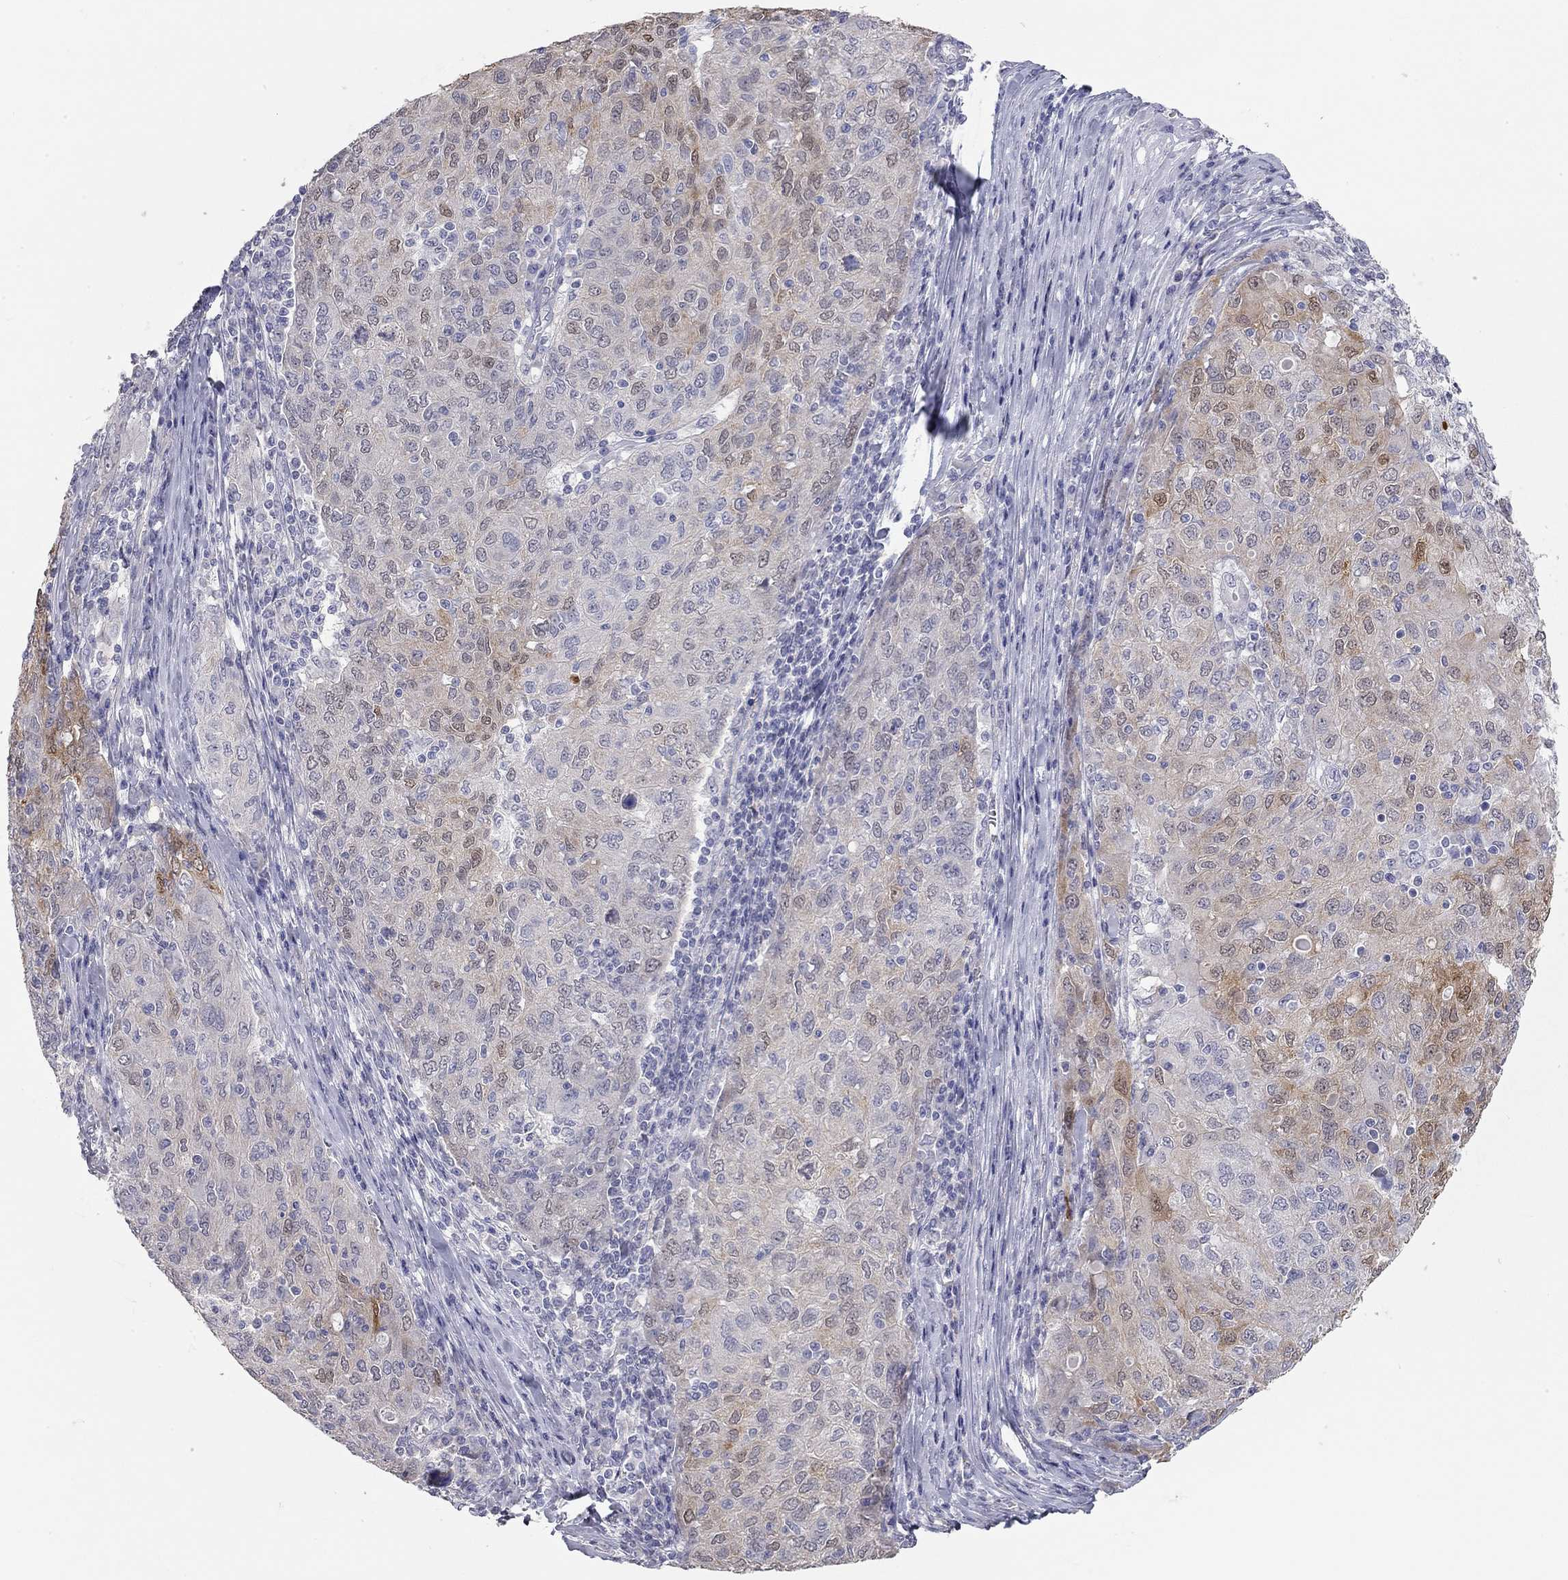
{"staining": {"intensity": "moderate", "quantity": "<25%", "location": "cytoplasmic/membranous"}, "tissue": "ovarian cancer", "cell_type": "Tumor cells", "image_type": "cancer", "snomed": [{"axis": "morphology", "description": "Carcinoma, endometroid"}, {"axis": "topography", "description": "Ovary"}], "caption": "Immunohistochemical staining of human ovarian cancer exhibits low levels of moderate cytoplasmic/membranous protein expression in about <25% of tumor cells.", "gene": "PAPSS2", "patient": {"sex": "female", "age": 50}}